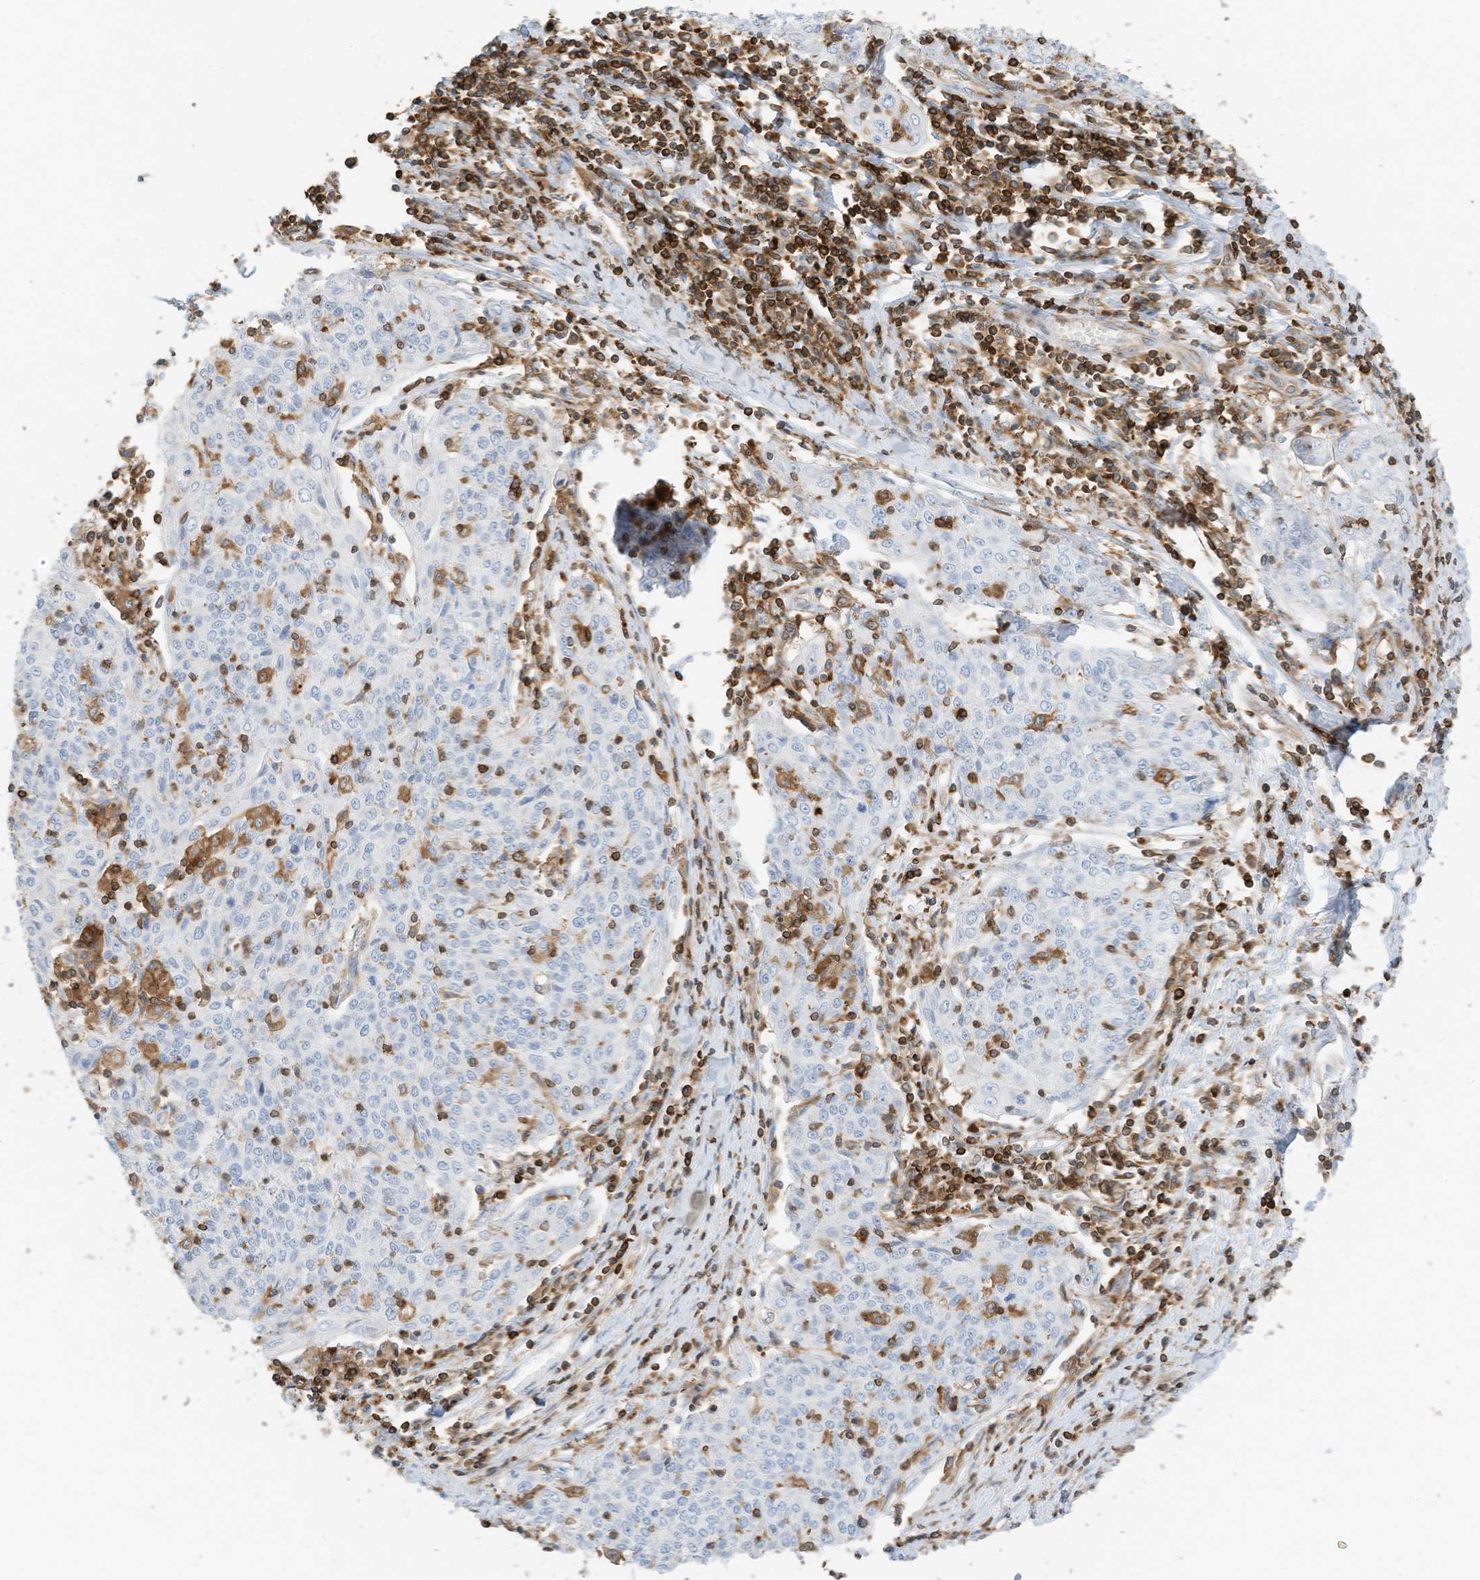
{"staining": {"intensity": "negative", "quantity": "none", "location": "none"}, "tissue": "cervical cancer", "cell_type": "Tumor cells", "image_type": "cancer", "snomed": [{"axis": "morphology", "description": "Squamous cell carcinoma, NOS"}, {"axis": "topography", "description": "Cervix"}], "caption": "This photomicrograph is of squamous cell carcinoma (cervical) stained with immunohistochemistry (IHC) to label a protein in brown with the nuclei are counter-stained blue. There is no expression in tumor cells.", "gene": "ARHGAP25", "patient": {"sex": "female", "age": 48}}